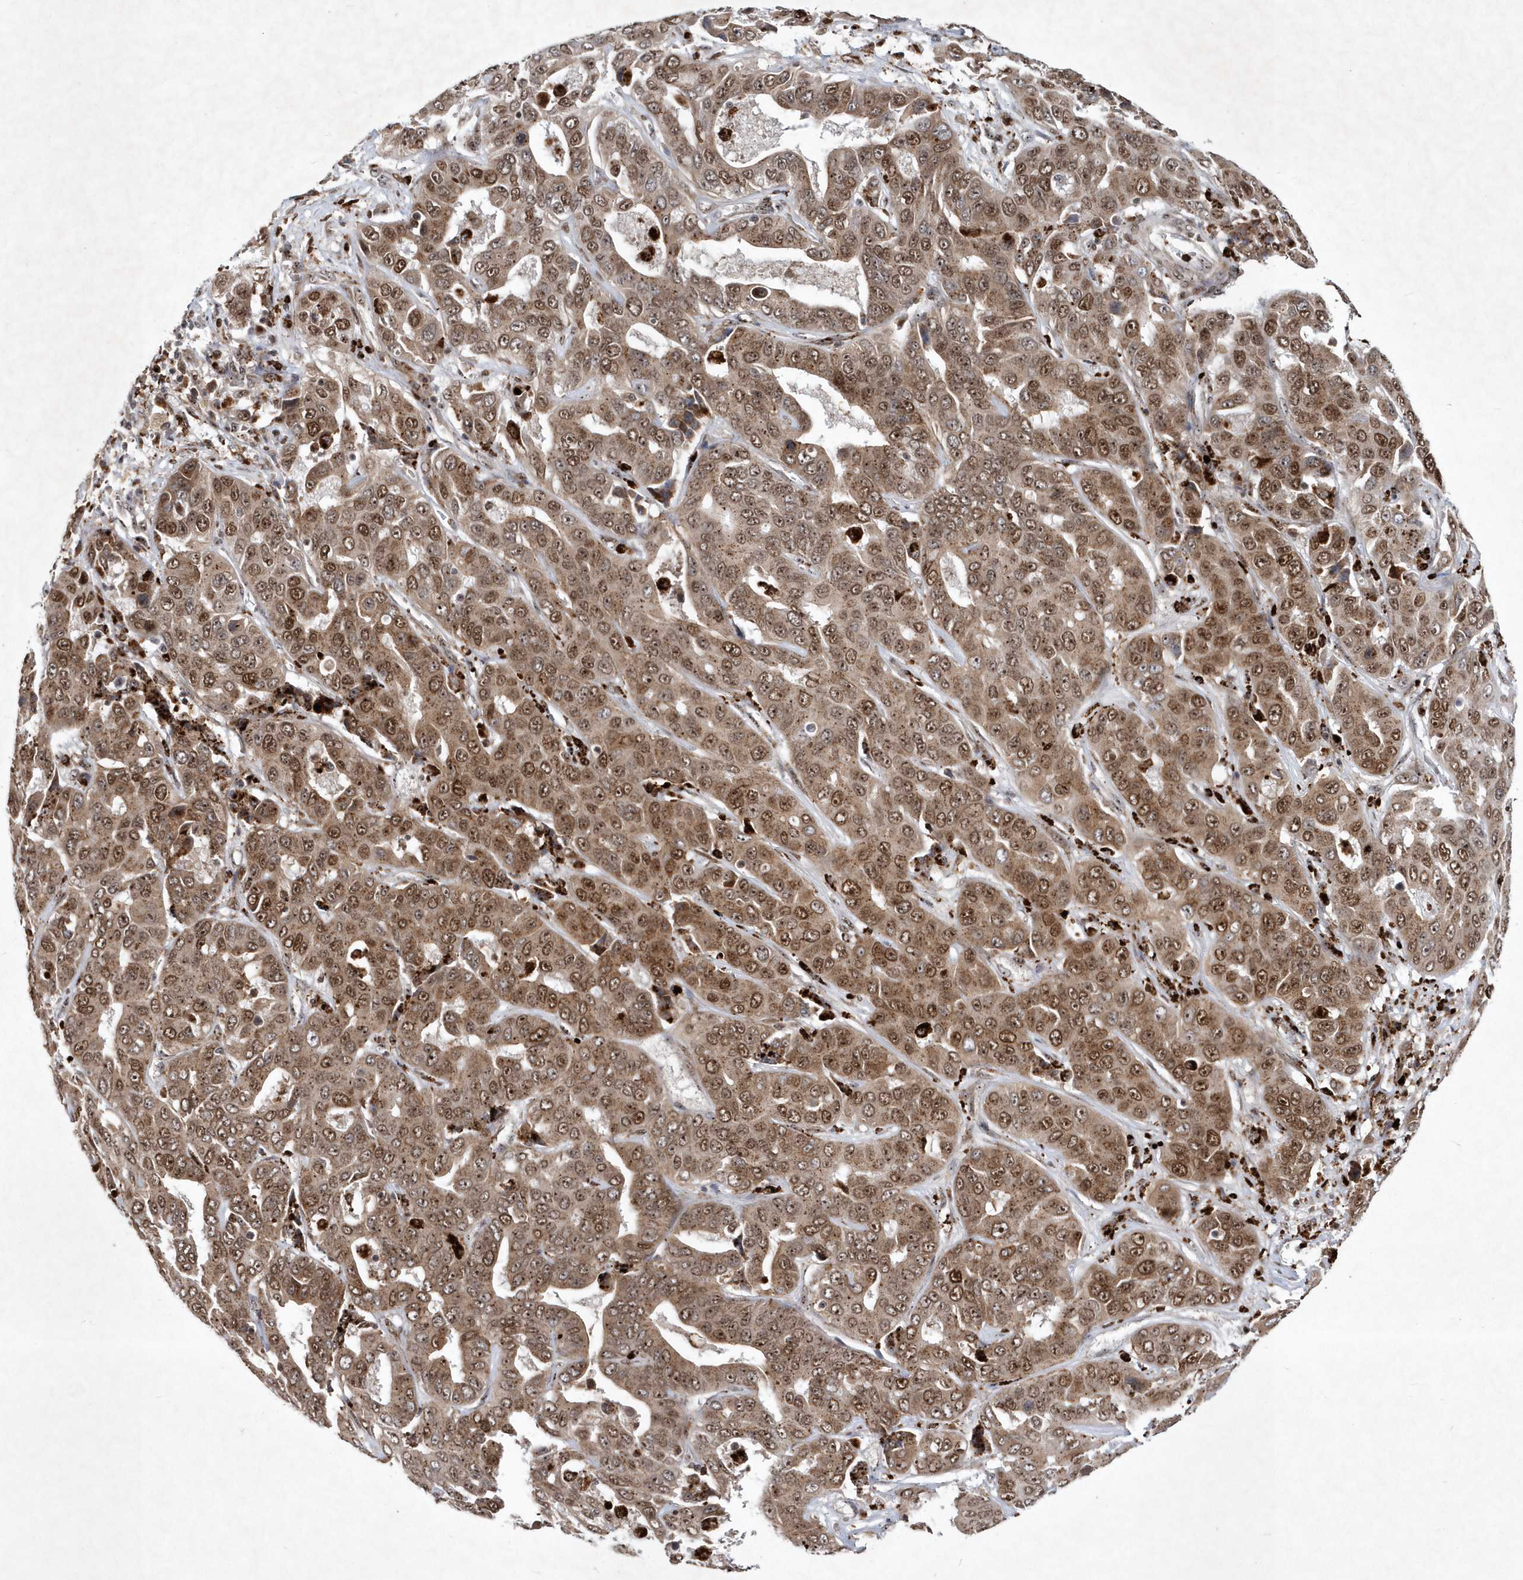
{"staining": {"intensity": "moderate", "quantity": ">75%", "location": "cytoplasmic/membranous,nuclear"}, "tissue": "liver cancer", "cell_type": "Tumor cells", "image_type": "cancer", "snomed": [{"axis": "morphology", "description": "Cholangiocarcinoma"}, {"axis": "topography", "description": "Liver"}], "caption": "Immunohistochemical staining of human liver cancer (cholangiocarcinoma) displays medium levels of moderate cytoplasmic/membranous and nuclear expression in about >75% of tumor cells. (Stains: DAB in brown, nuclei in blue, Microscopy: brightfield microscopy at high magnification).", "gene": "SOWAHB", "patient": {"sex": "female", "age": 52}}